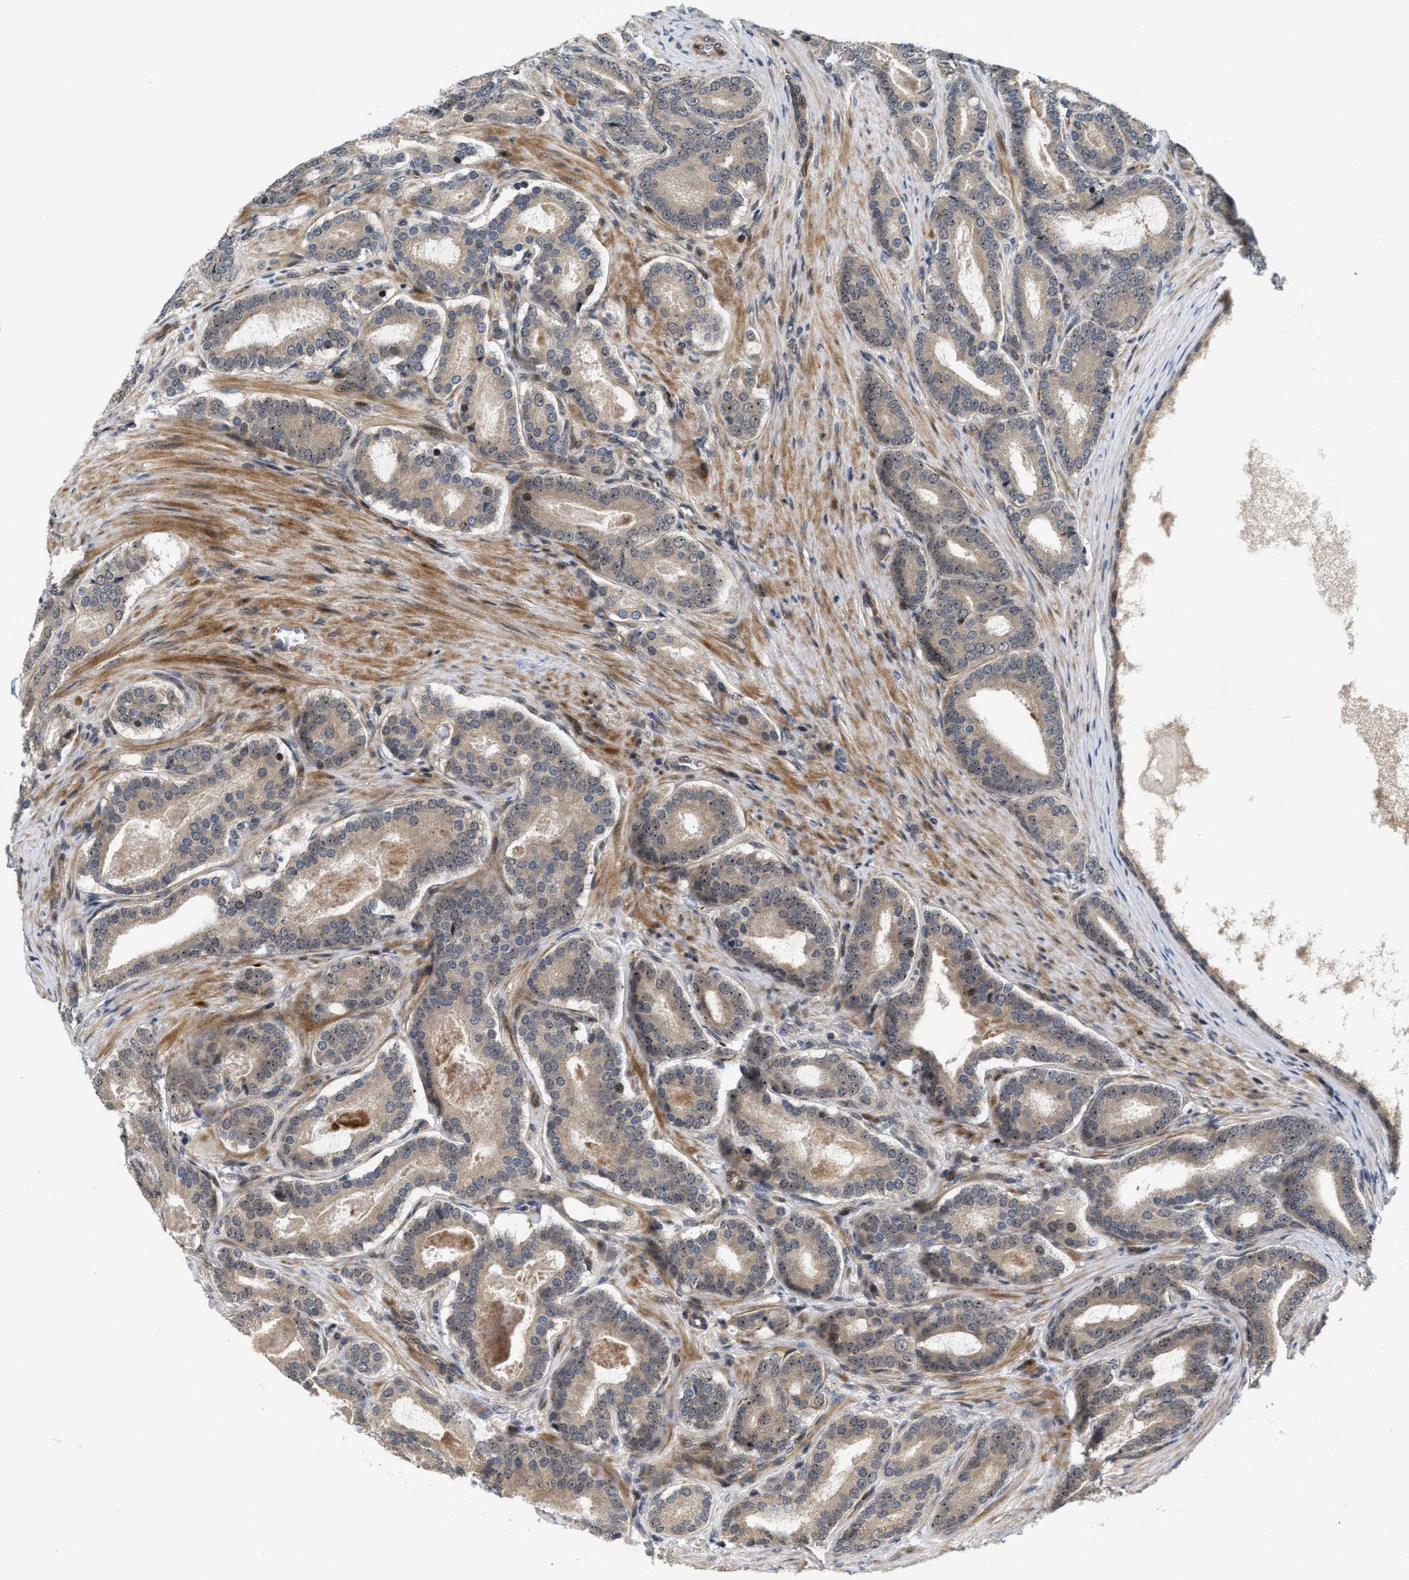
{"staining": {"intensity": "weak", "quantity": ">75%", "location": "cytoplasmic/membranous,nuclear"}, "tissue": "prostate cancer", "cell_type": "Tumor cells", "image_type": "cancer", "snomed": [{"axis": "morphology", "description": "Adenocarcinoma, High grade"}, {"axis": "topography", "description": "Prostate"}], "caption": "Adenocarcinoma (high-grade) (prostate) stained with immunohistochemistry reveals weak cytoplasmic/membranous and nuclear positivity in approximately >75% of tumor cells.", "gene": "ALDH3A2", "patient": {"sex": "male", "age": 60}}